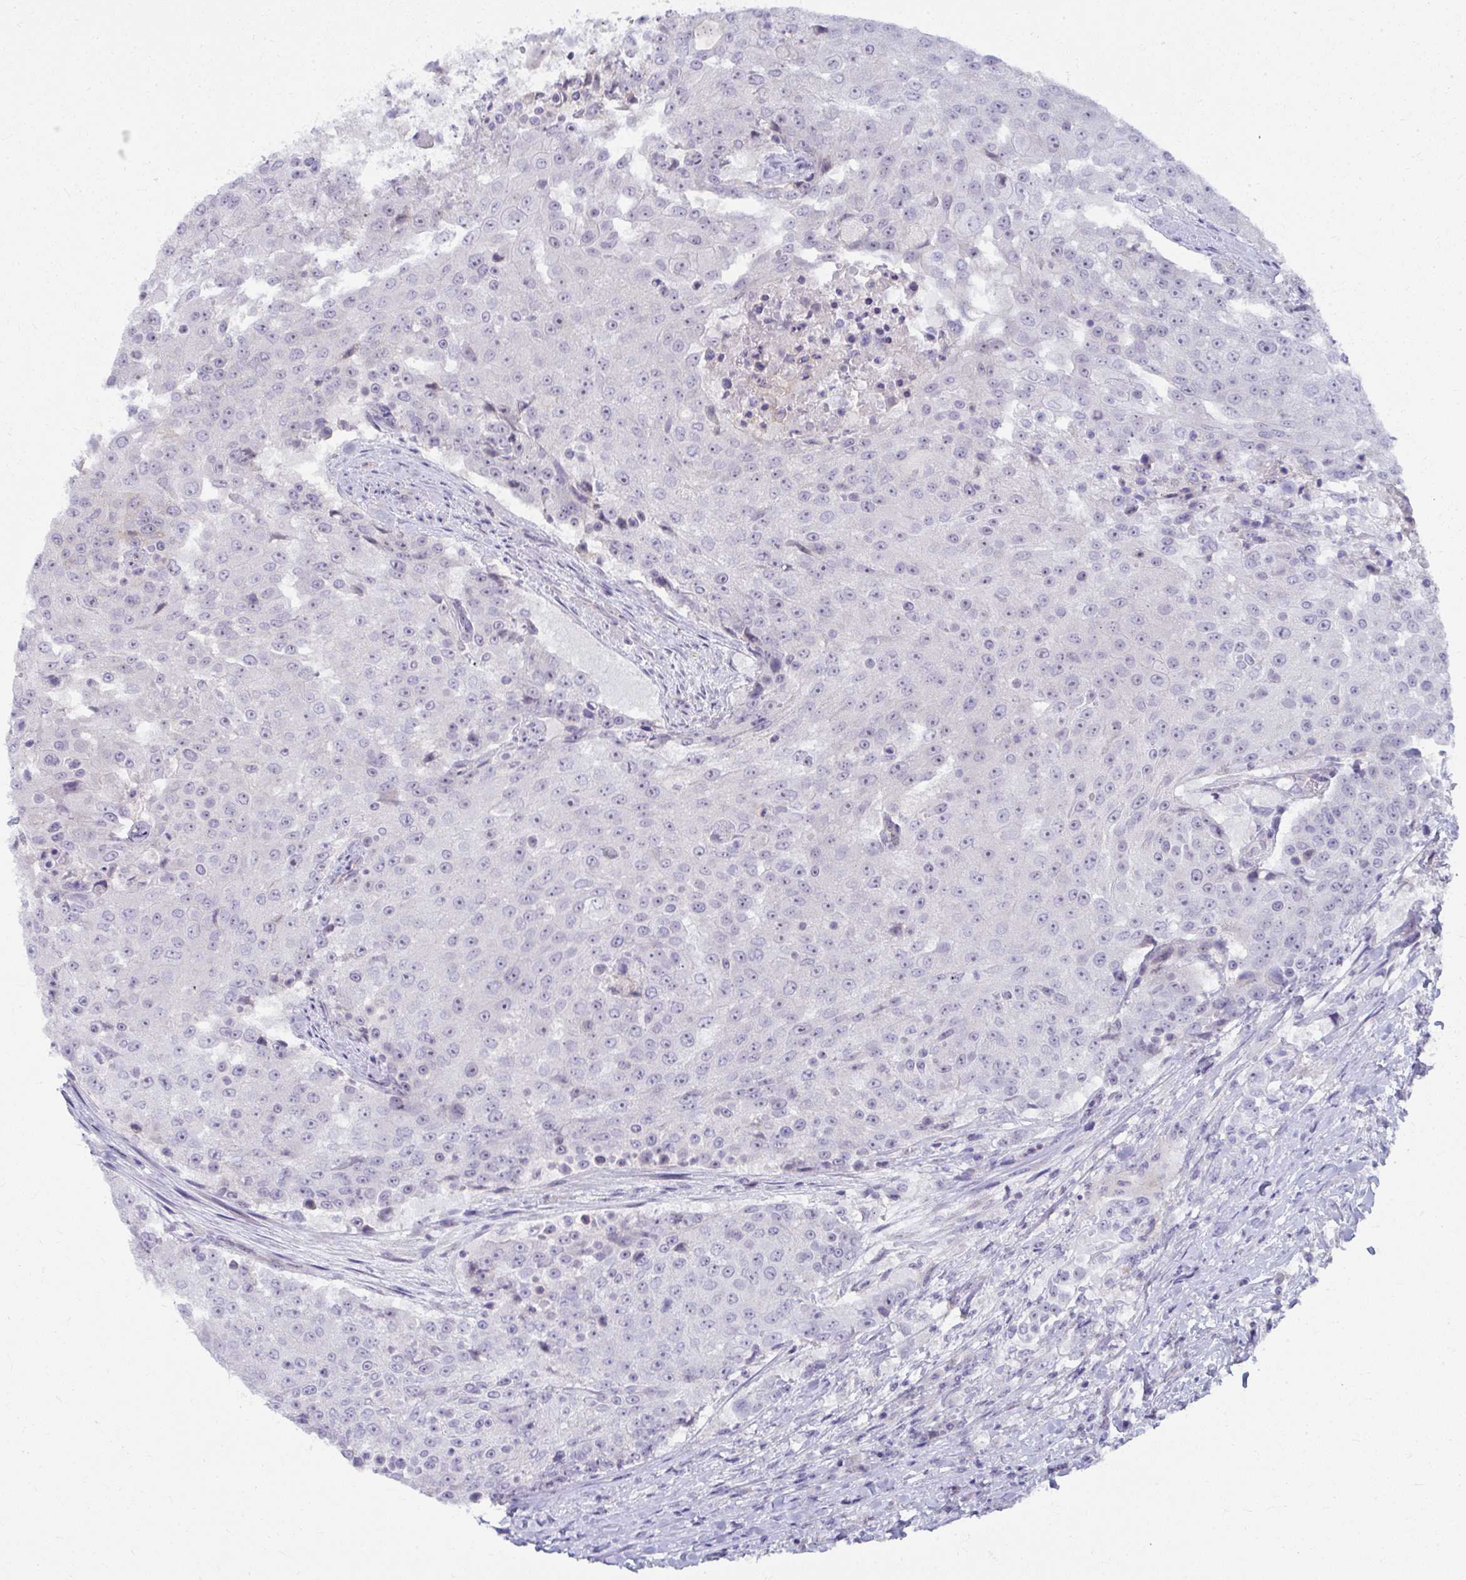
{"staining": {"intensity": "negative", "quantity": "none", "location": "none"}, "tissue": "urothelial cancer", "cell_type": "Tumor cells", "image_type": "cancer", "snomed": [{"axis": "morphology", "description": "Urothelial carcinoma, High grade"}, {"axis": "topography", "description": "Urinary bladder"}], "caption": "This is an IHC photomicrograph of high-grade urothelial carcinoma. There is no staining in tumor cells.", "gene": "MUS81", "patient": {"sex": "female", "age": 63}}